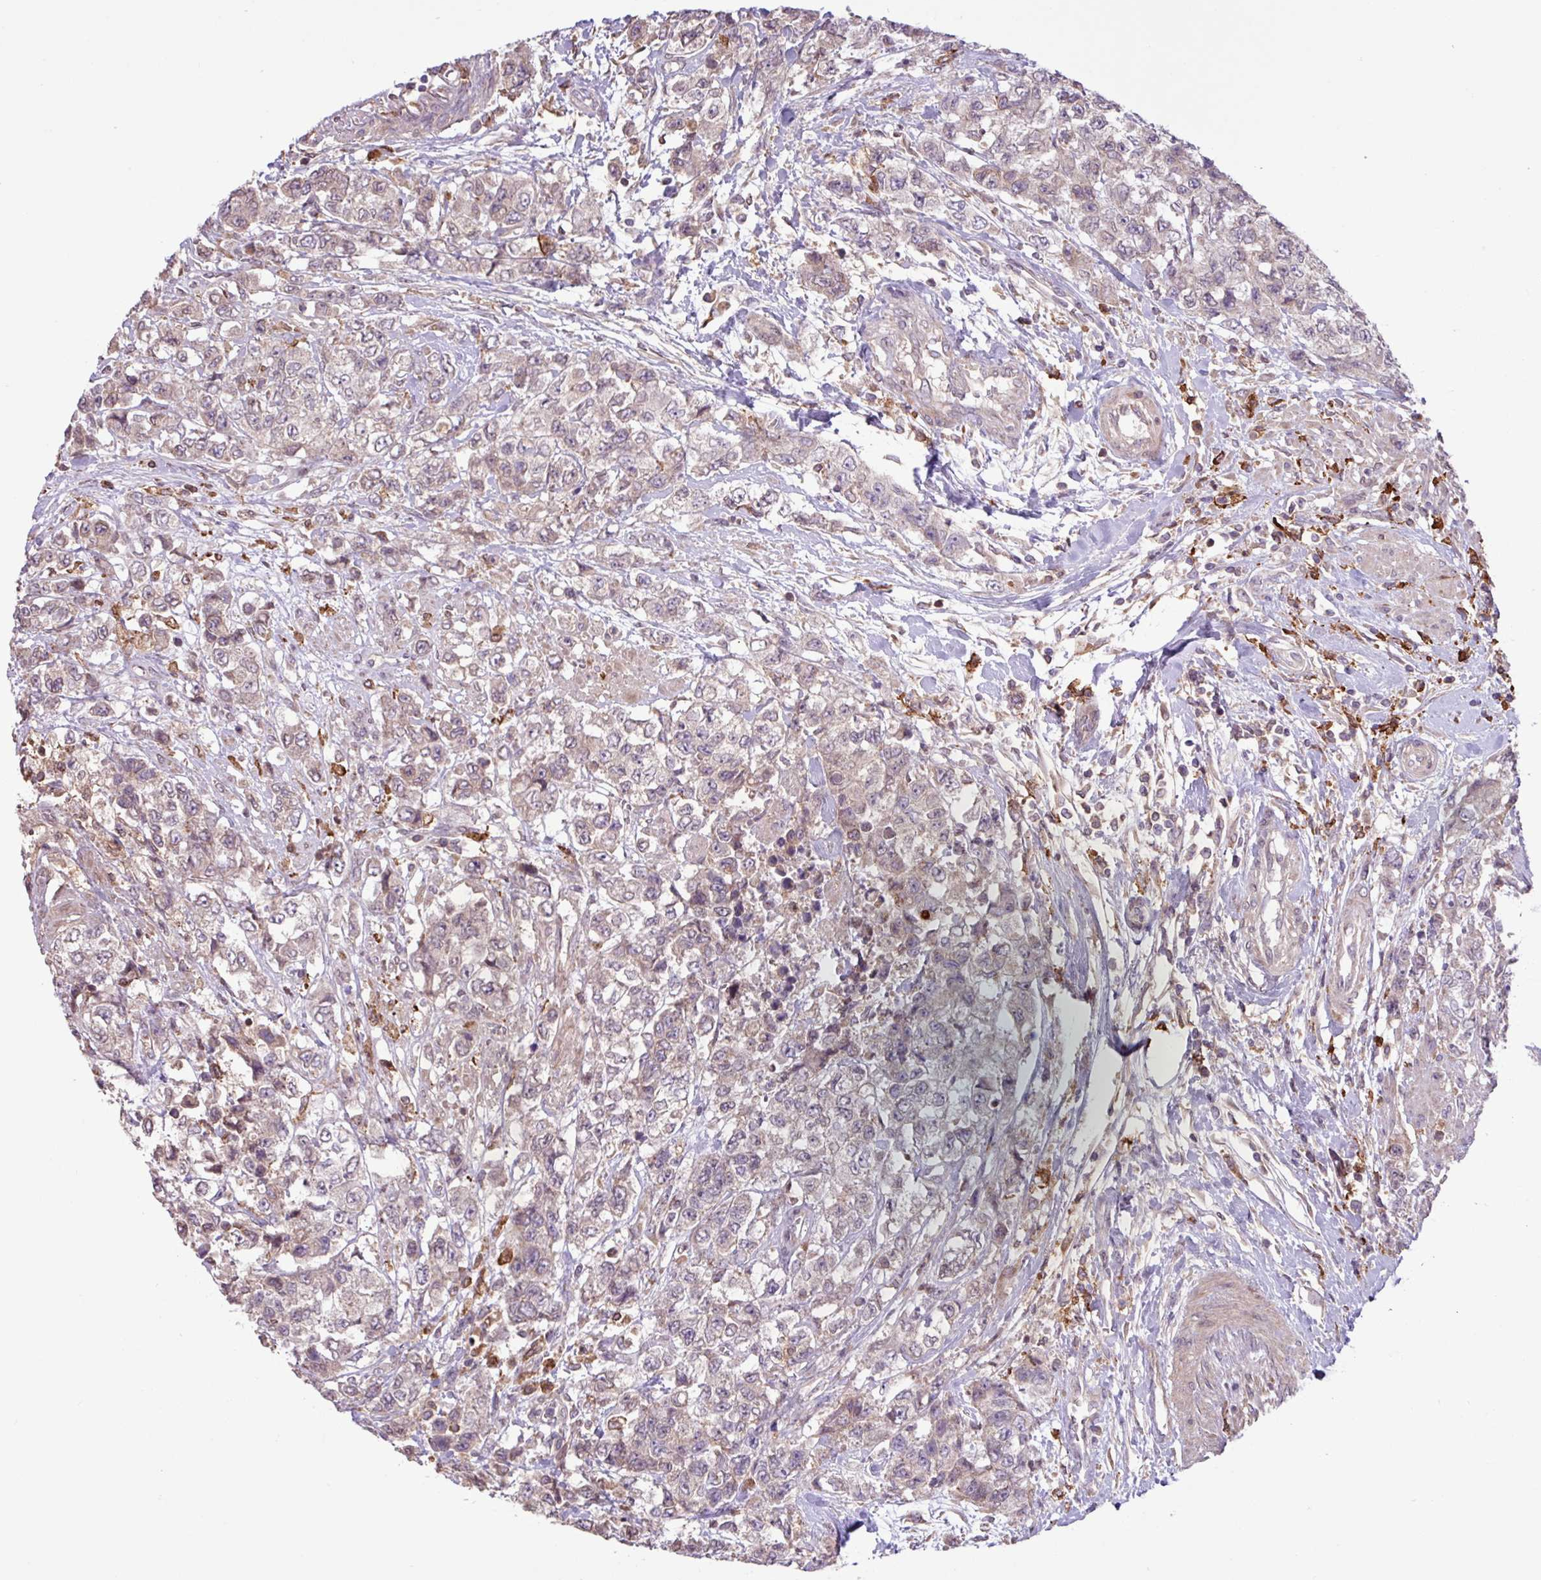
{"staining": {"intensity": "moderate", "quantity": "<25%", "location": "cytoplasmic/membranous"}, "tissue": "urothelial cancer", "cell_type": "Tumor cells", "image_type": "cancer", "snomed": [{"axis": "morphology", "description": "Urothelial carcinoma, High grade"}, {"axis": "topography", "description": "Urinary bladder"}], "caption": "High-grade urothelial carcinoma was stained to show a protein in brown. There is low levels of moderate cytoplasmic/membranous staining in about <25% of tumor cells.", "gene": "ARHGEF25", "patient": {"sex": "female", "age": 78}}